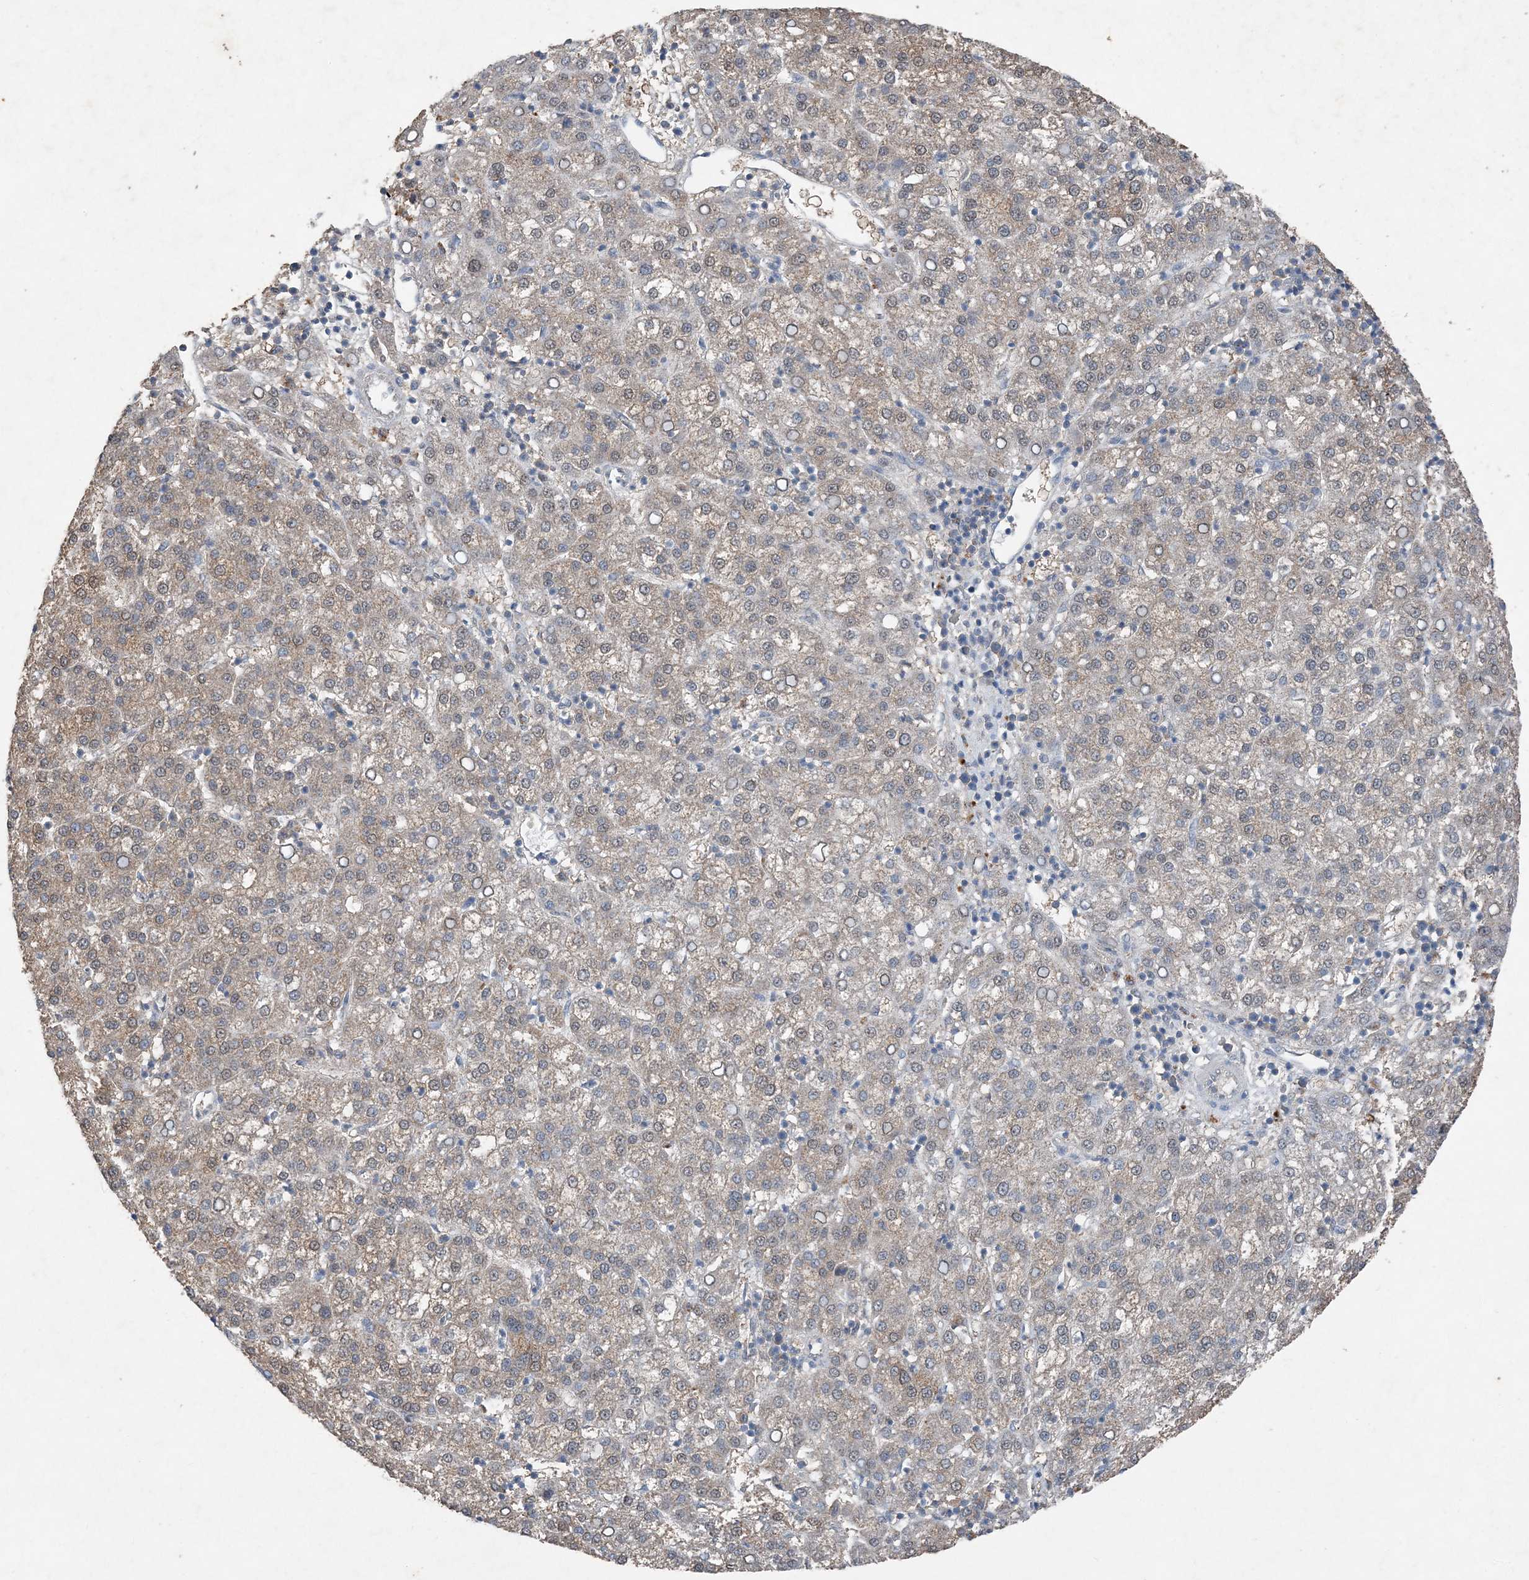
{"staining": {"intensity": "weak", "quantity": "25%-75%", "location": "cytoplasmic/membranous"}, "tissue": "liver cancer", "cell_type": "Tumor cells", "image_type": "cancer", "snomed": [{"axis": "morphology", "description": "Carcinoma, Hepatocellular, NOS"}, {"axis": "topography", "description": "Liver"}], "caption": "Liver hepatocellular carcinoma stained with a protein marker displays weak staining in tumor cells.", "gene": "FCN3", "patient": {"sex": "female", "age": 58}}